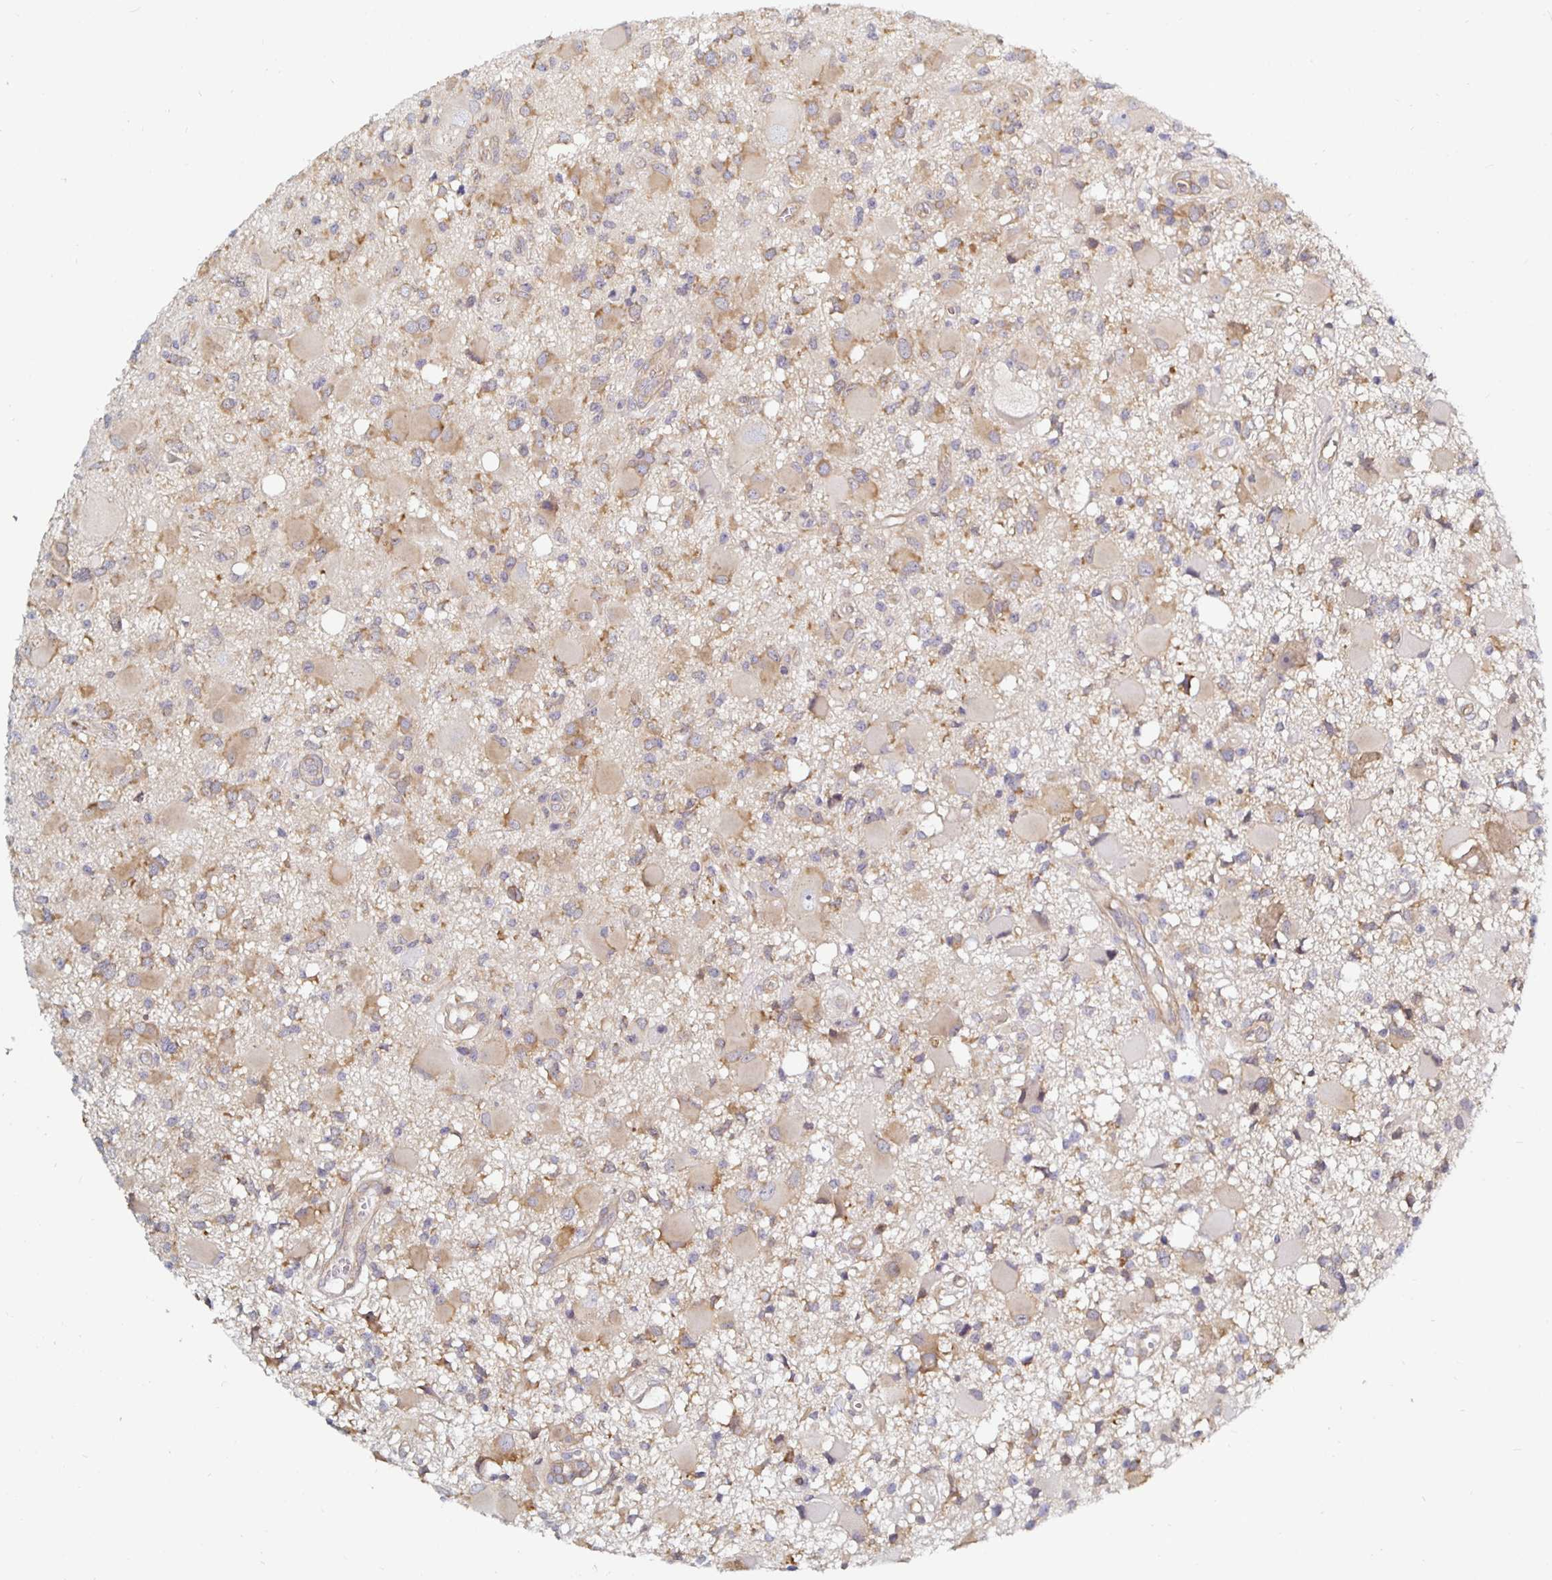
{"staining": {"intensity": "moderate", "quantity": "<25%", "location": "cytoplasmic/membranous"}, "tissue": "glioma", "cell_type": "Tumor cells", "image_type": "cancer", "snomed": [{"axis": "morphology", "description": "Glioma, malignant, High grade"}, {"axis": "topography", "description": "Brain"}], "caption": "This micrograph demonstrates immunohistochemistry (IHC) staining of human high-grade glioma (malignant), with low moderate cytoplasmic/membranous staining in about <25% of tumor cells.", "gene": "PDAP1", "patient": {"sex": "male", "age": 54}}